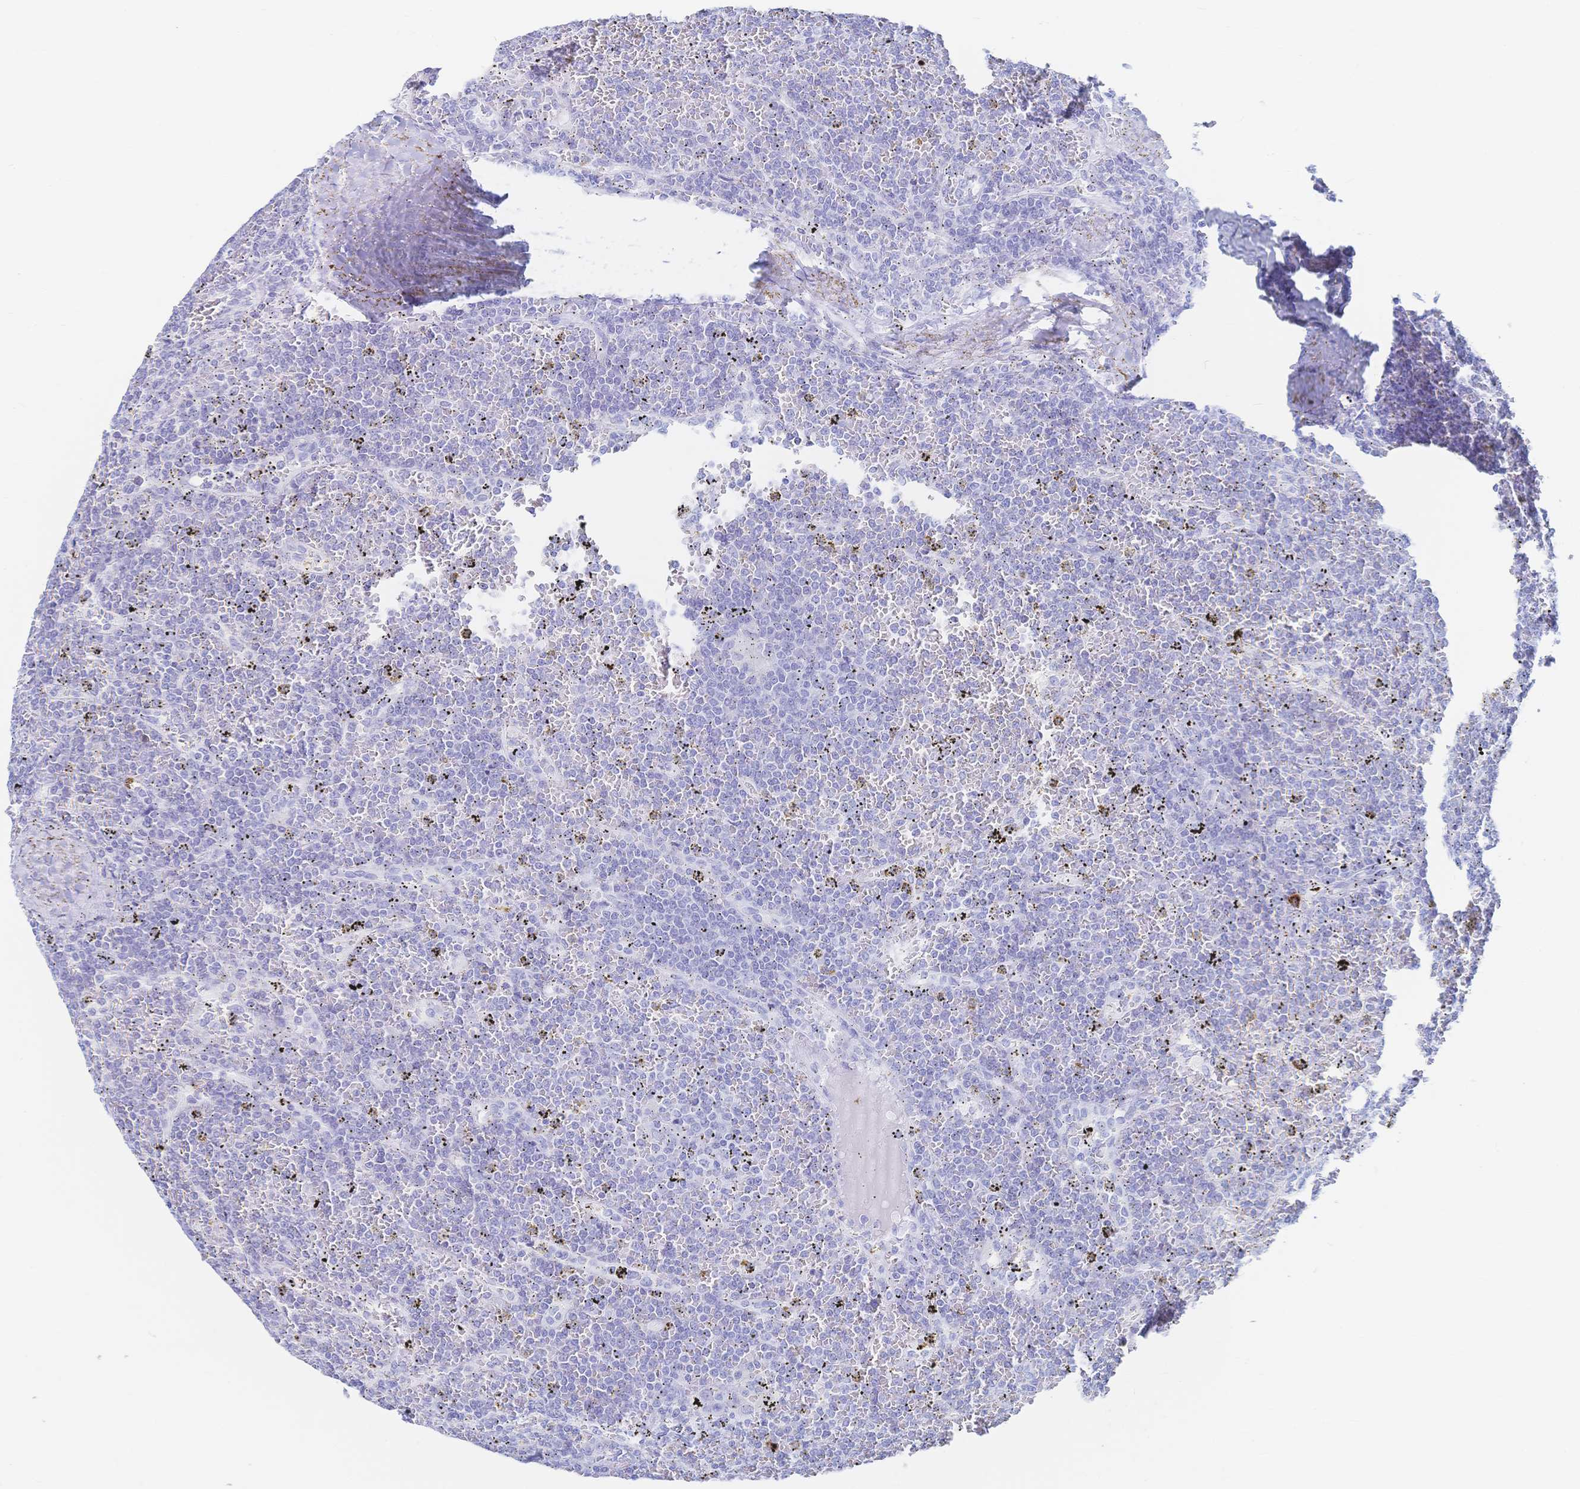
{"staining": {"intensity": "negative", "quantity": "none", "location": "none"}, "tissue": "lymphoma", "cell_type": "Tumor cells", "image_type": "cancer", "snomed": [{"axis": "morphology", "description": "Malignant lymphoma, non-Hodgkin's type, Low grade"}, {"axis": "topography", "description": "Spleen"}], "caption": "Lymphoma stained for a protein using IHC shows no positivity tumor cells.", "gene": "IL2RB", "patient": {"sex": "female", "age": 19}}